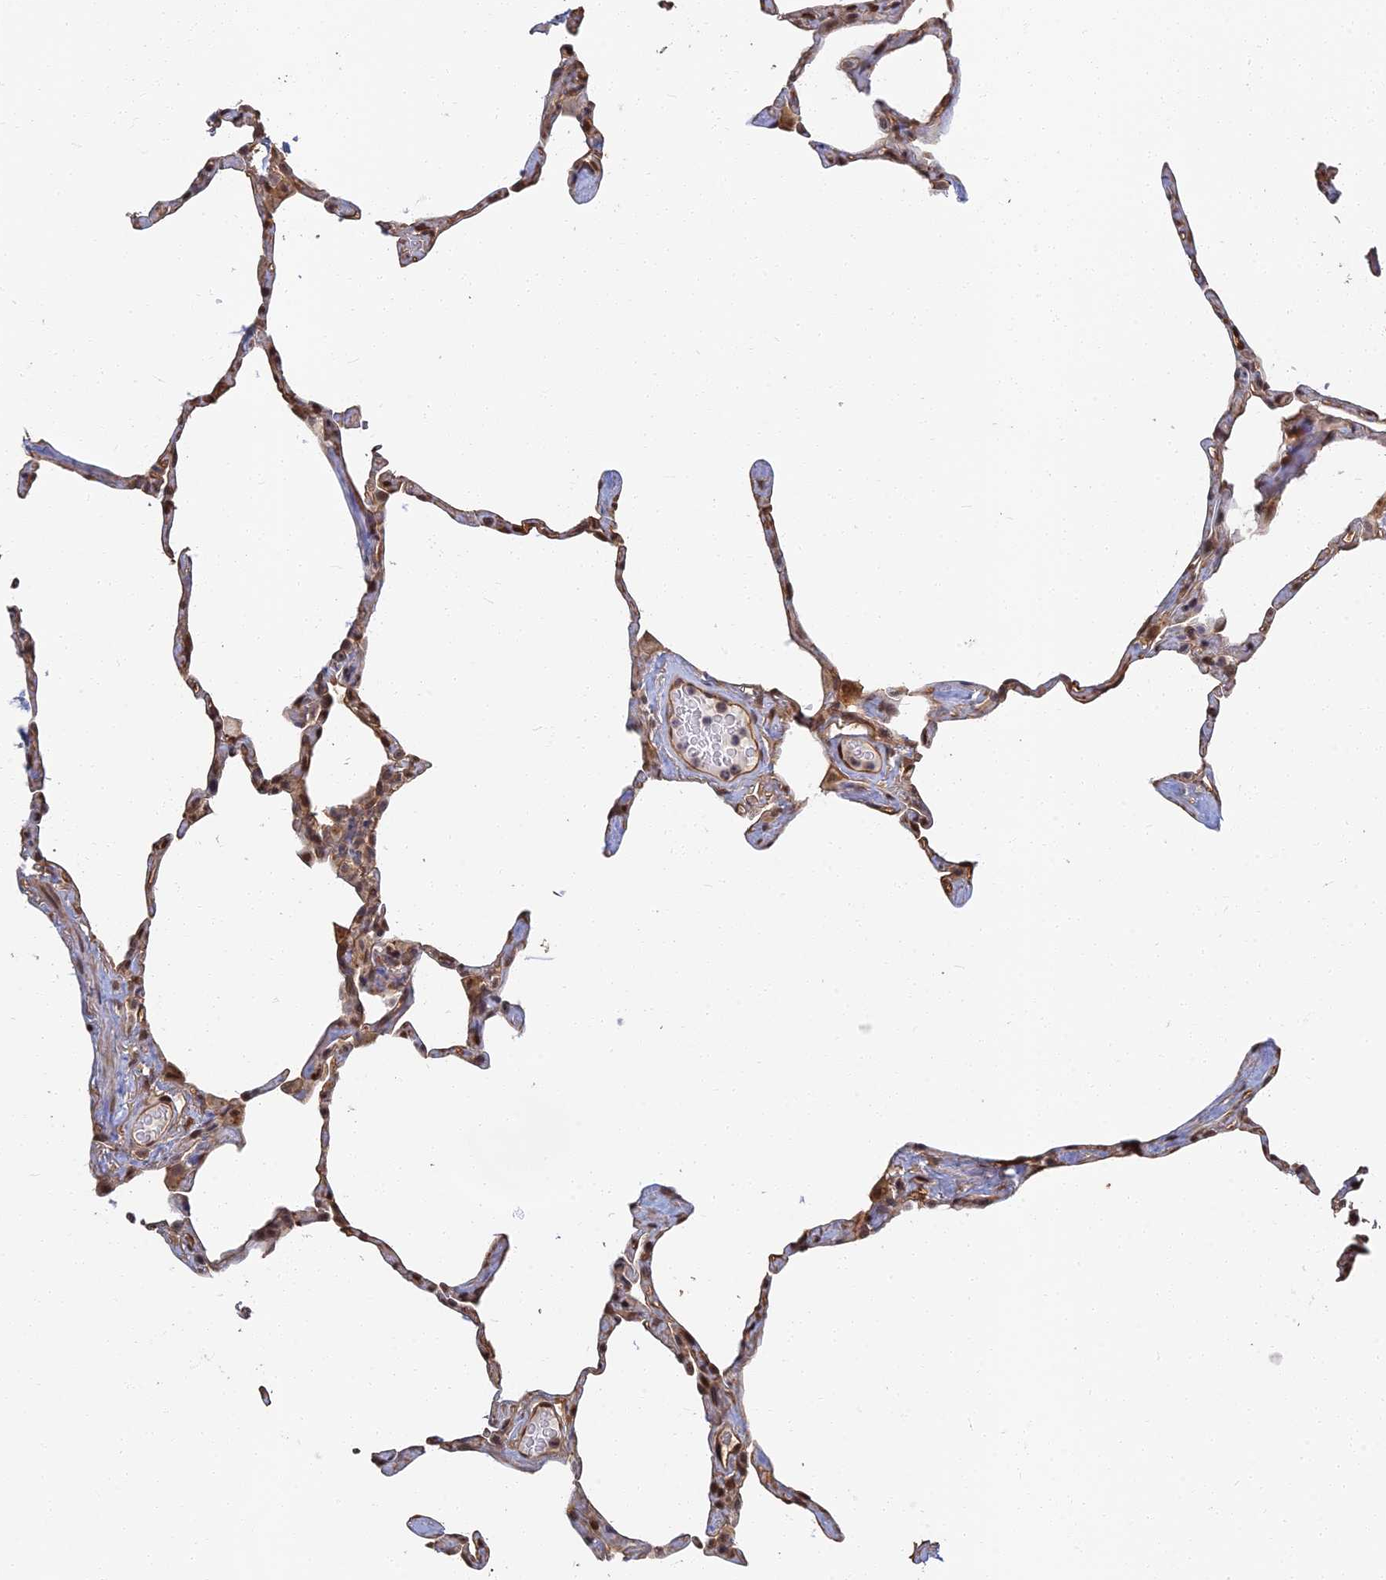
{"staining": {"intensity": "moderate", "quantity": "25%-75%", "location": "cytoplasmic/membranous"}, "tissue": "lung", "cell_type": "Alveolar cells", "image_type": "normal", "snomed": [{"axis": "morphology", "description": "Normal tissue, NOS"}, {"axis": "topography", "description": "Lung"}], "caption": "The histopathology image displays immunohistochemical staining of benign lung. There is moderate cytoplasmic/membranous positivity is present in approximately 25%-75% of alveolar cells.", "gene": "LRRN3", "patient": {"sex": "male", "age": 65}}